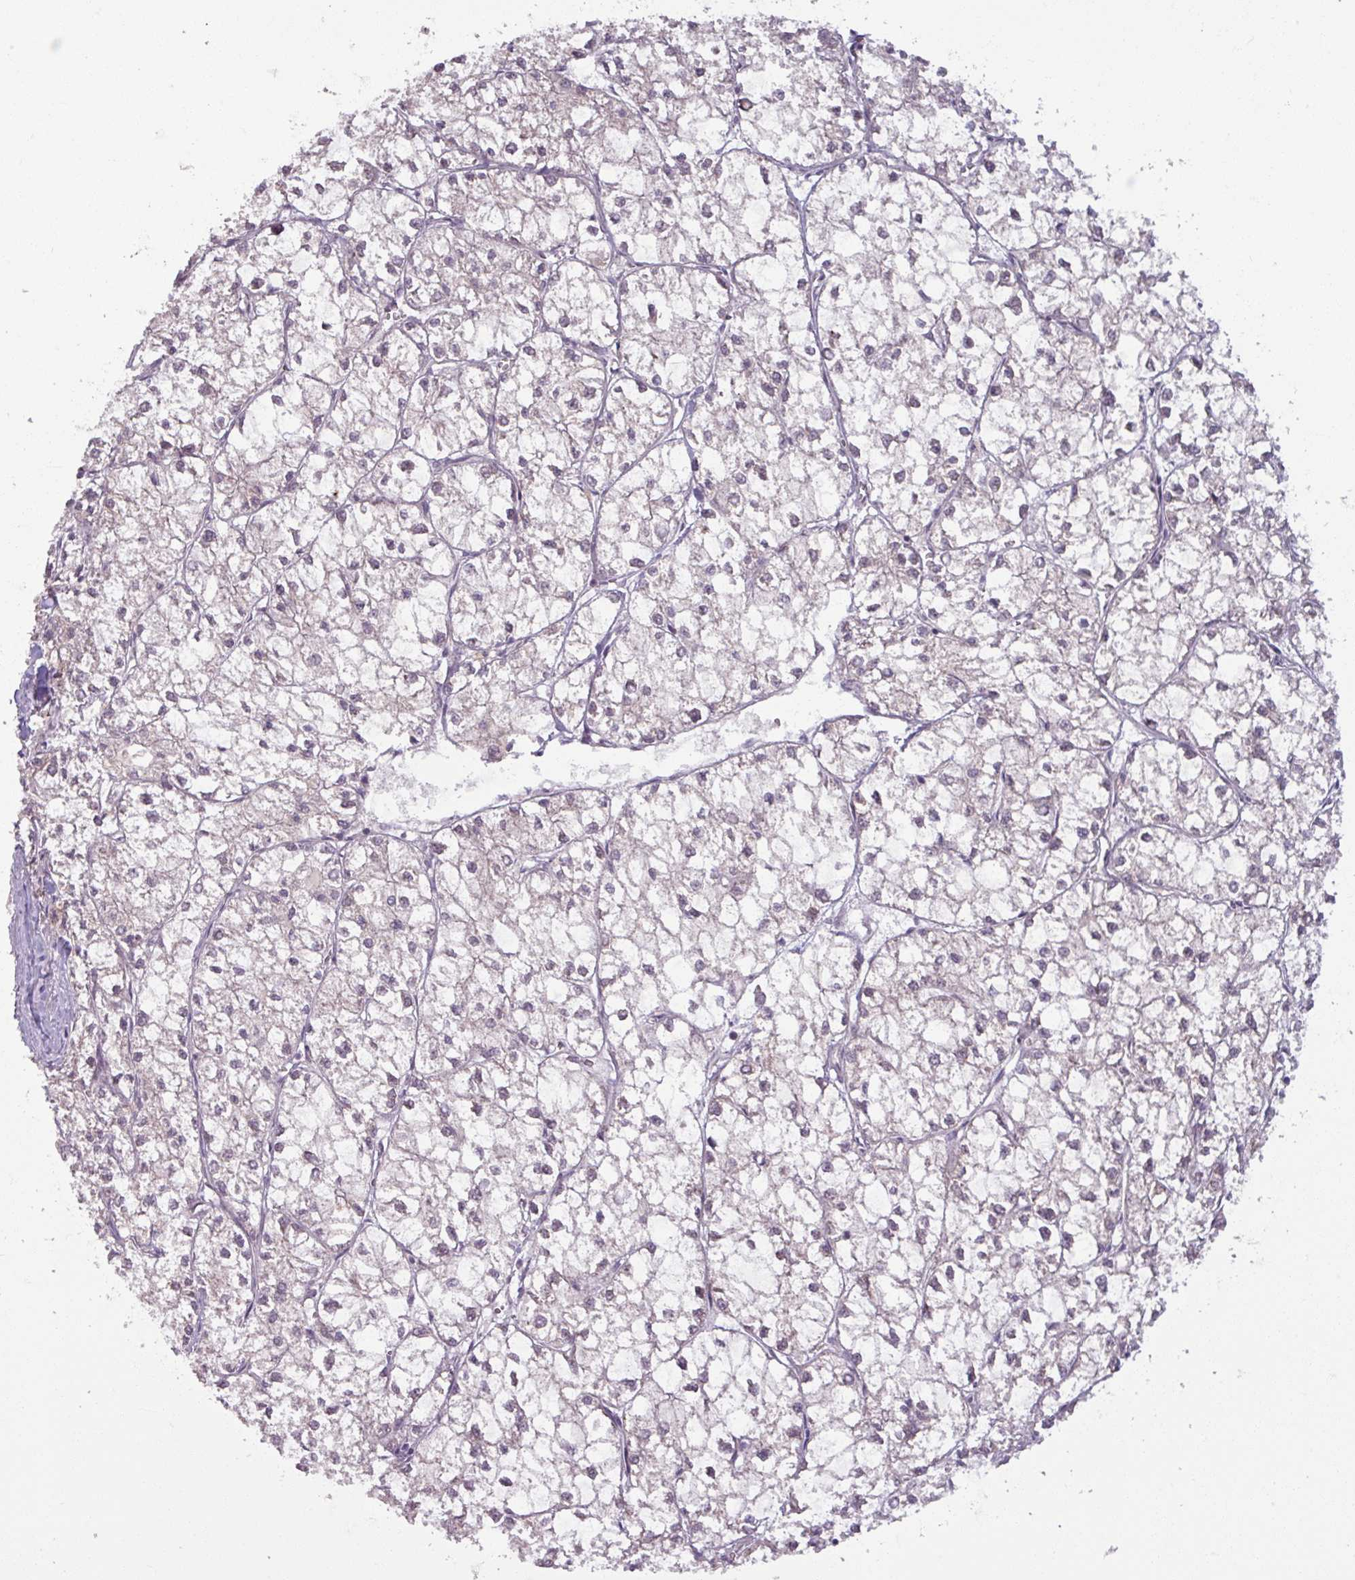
{"staining": {"intensity": "weak", "quantity": "<25%", "location": "nuclear"}, "tissue": "liver cancer", "cell_type": "Tumor cells", "image_type": "cancer", "snomed": [{"axis": "morphology", "description": "Carcinoma, Hepatocellular, NOS"}, {"axis": "topography", "description": "Liver"}], "caption": "A high-resolution image shows IHC staining of liver cancer (hepatocellular carcinoma), which displays no significant expression in tumor cells. The staining is performed using DAB brown chromogen with nuclei counter-stained in using hematoxylin.", "gene": "OGFOD3", "patient": {"sex": "female", "age": 43}}